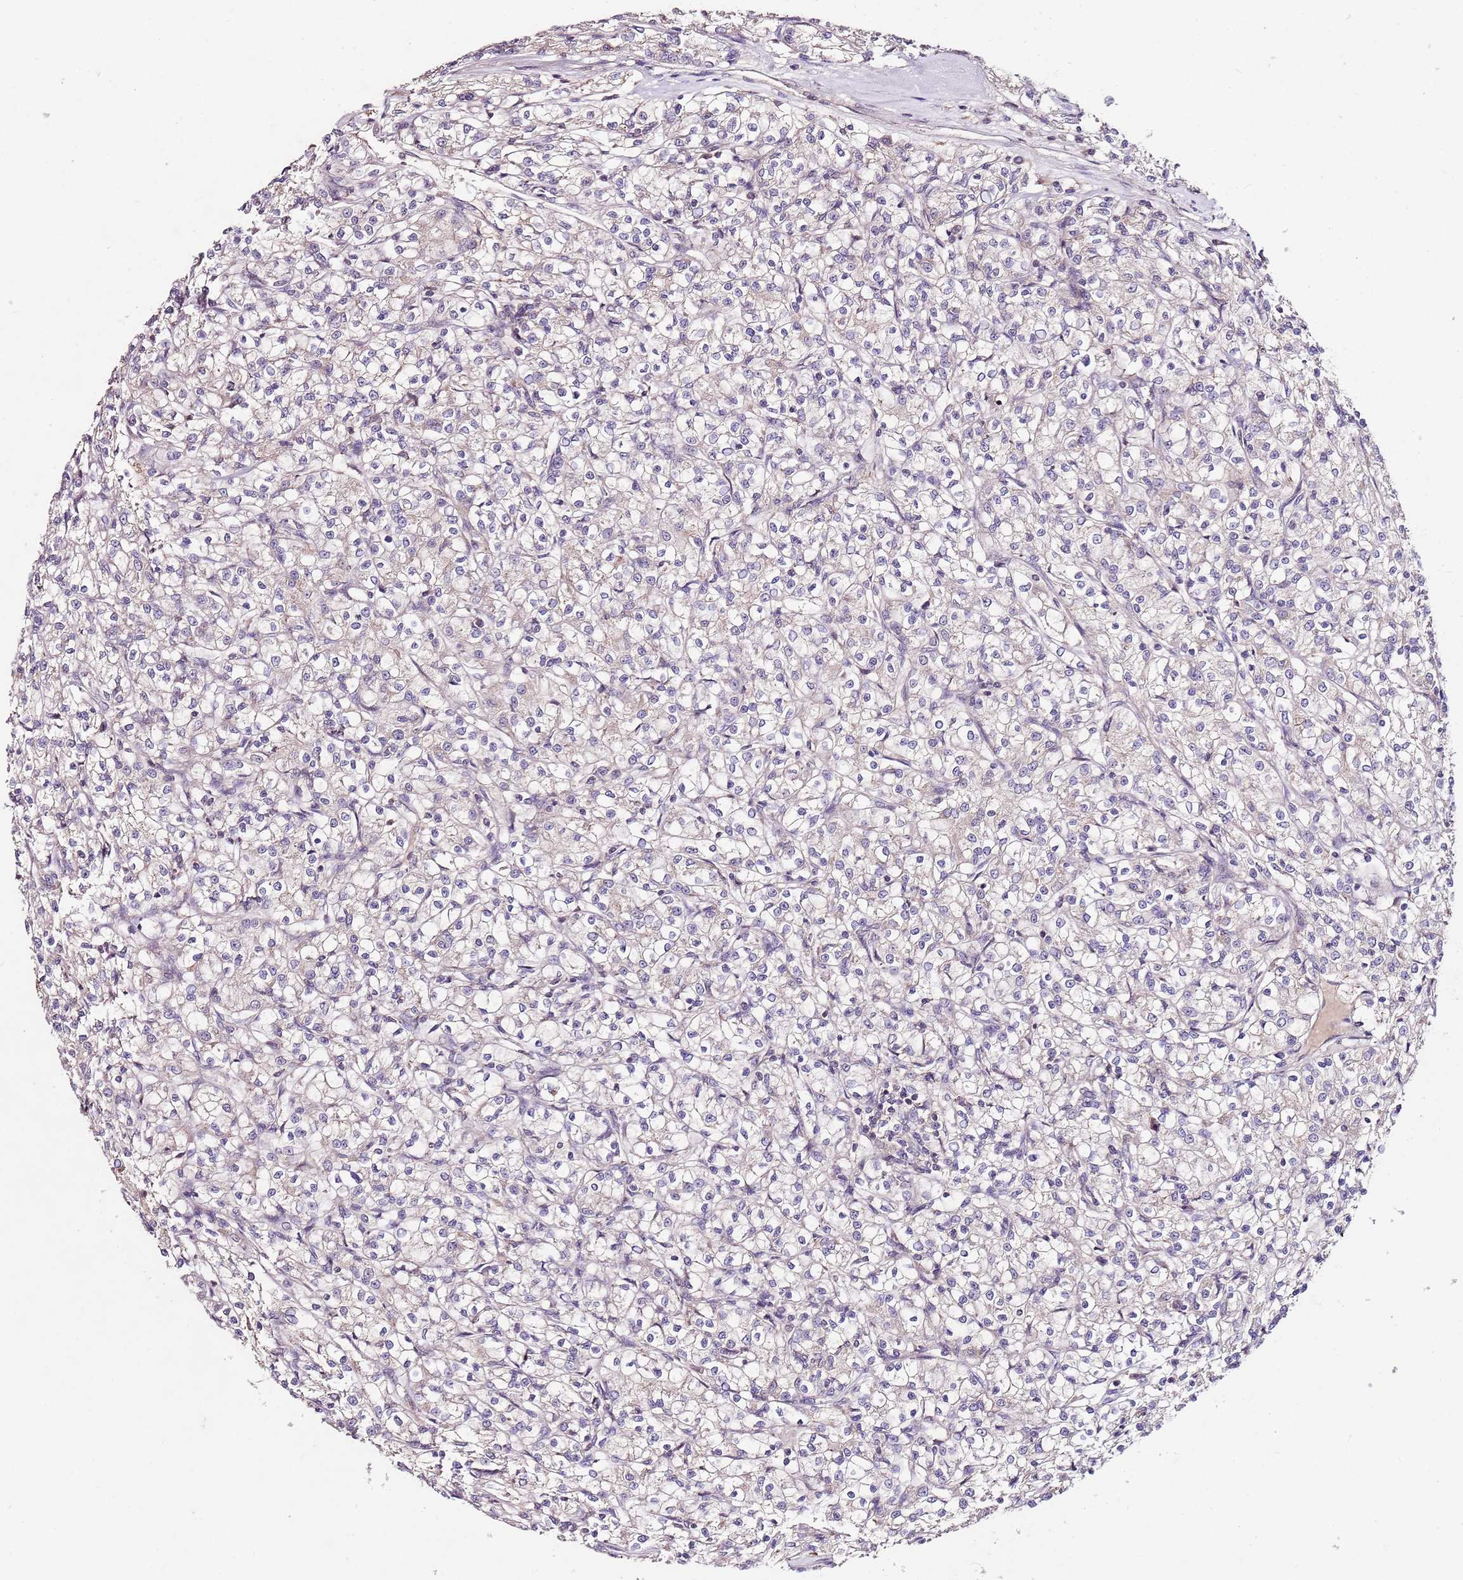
{"staining": {"intensity": "negative", "quantity": "none", "location": "none"}, "tissue": "renal cancer", "cell_type": "Tumor cells", "image_type": "cancer", "snomed": [{"axis": "morphology", "description": "Adenocarcinoma, NOS"}, {"axis": "topography", "description": "Kidney"}], "caption": "High magnification brightfield microscopy of adenocarcinoma (renal) stained with DAB (brown) and counterstained with hematoxylin (blue): tumor cells show no significant expression.", "gene": "NRDE2", "patient": {"sex": "female", "age": 59}}